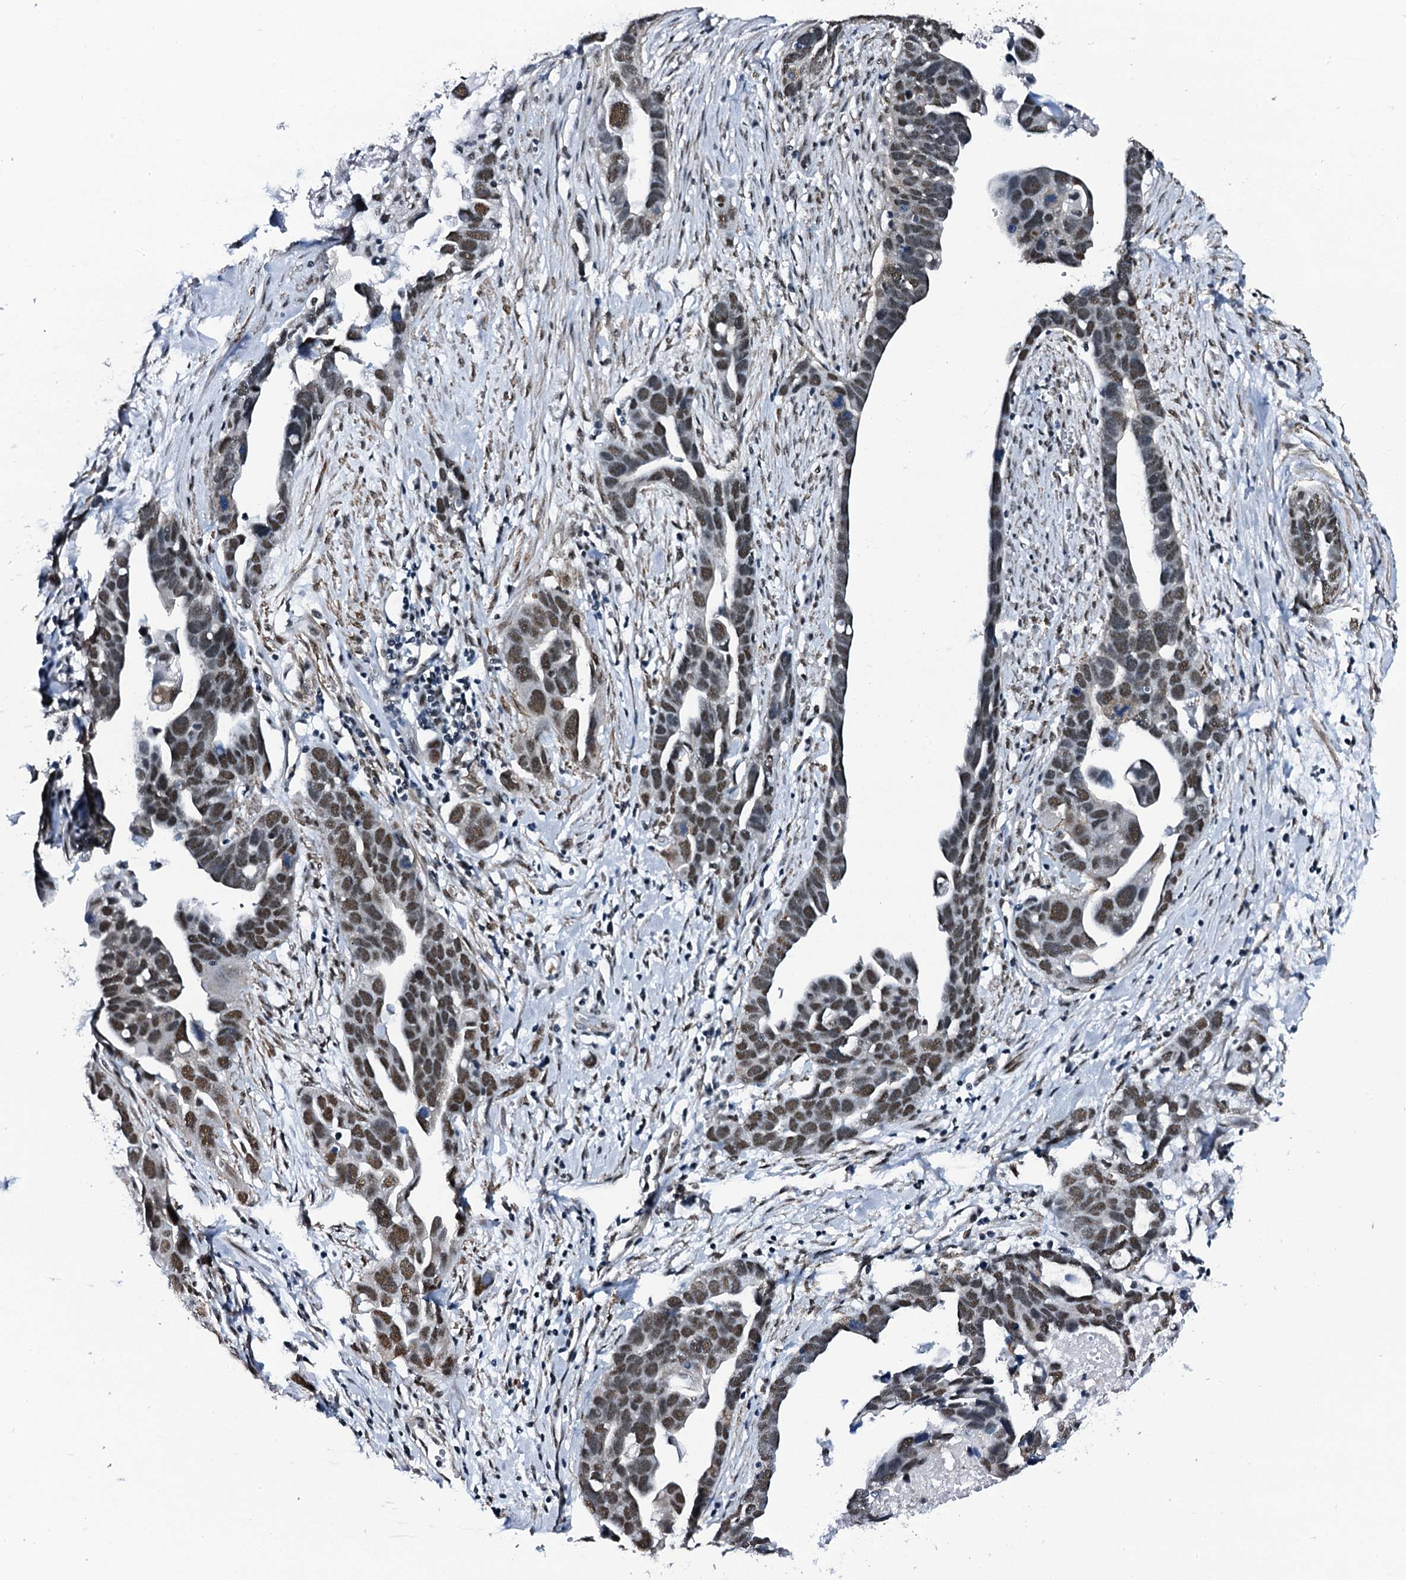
{"staining": {"intensity": "moderate", "quantity": ">75%", "location": "nuclear"}, "tissue": "ovarian cancer", "cell_type": "Tumor cells", "image_type": "cancer", "snomed": [{"axis": "morphology", "description": "Cystadenocarcinoma, serous, NOS"}, {"axis": "topography", "description": "Ovary"}], "caption": "A brown stain highlights moderate nuclear positivity of a protein in human serous cystadenocarcinoma (ovarian) tumor cells.", "gene": "CWC15", "patient": {"sex": "female", "age": 54}}